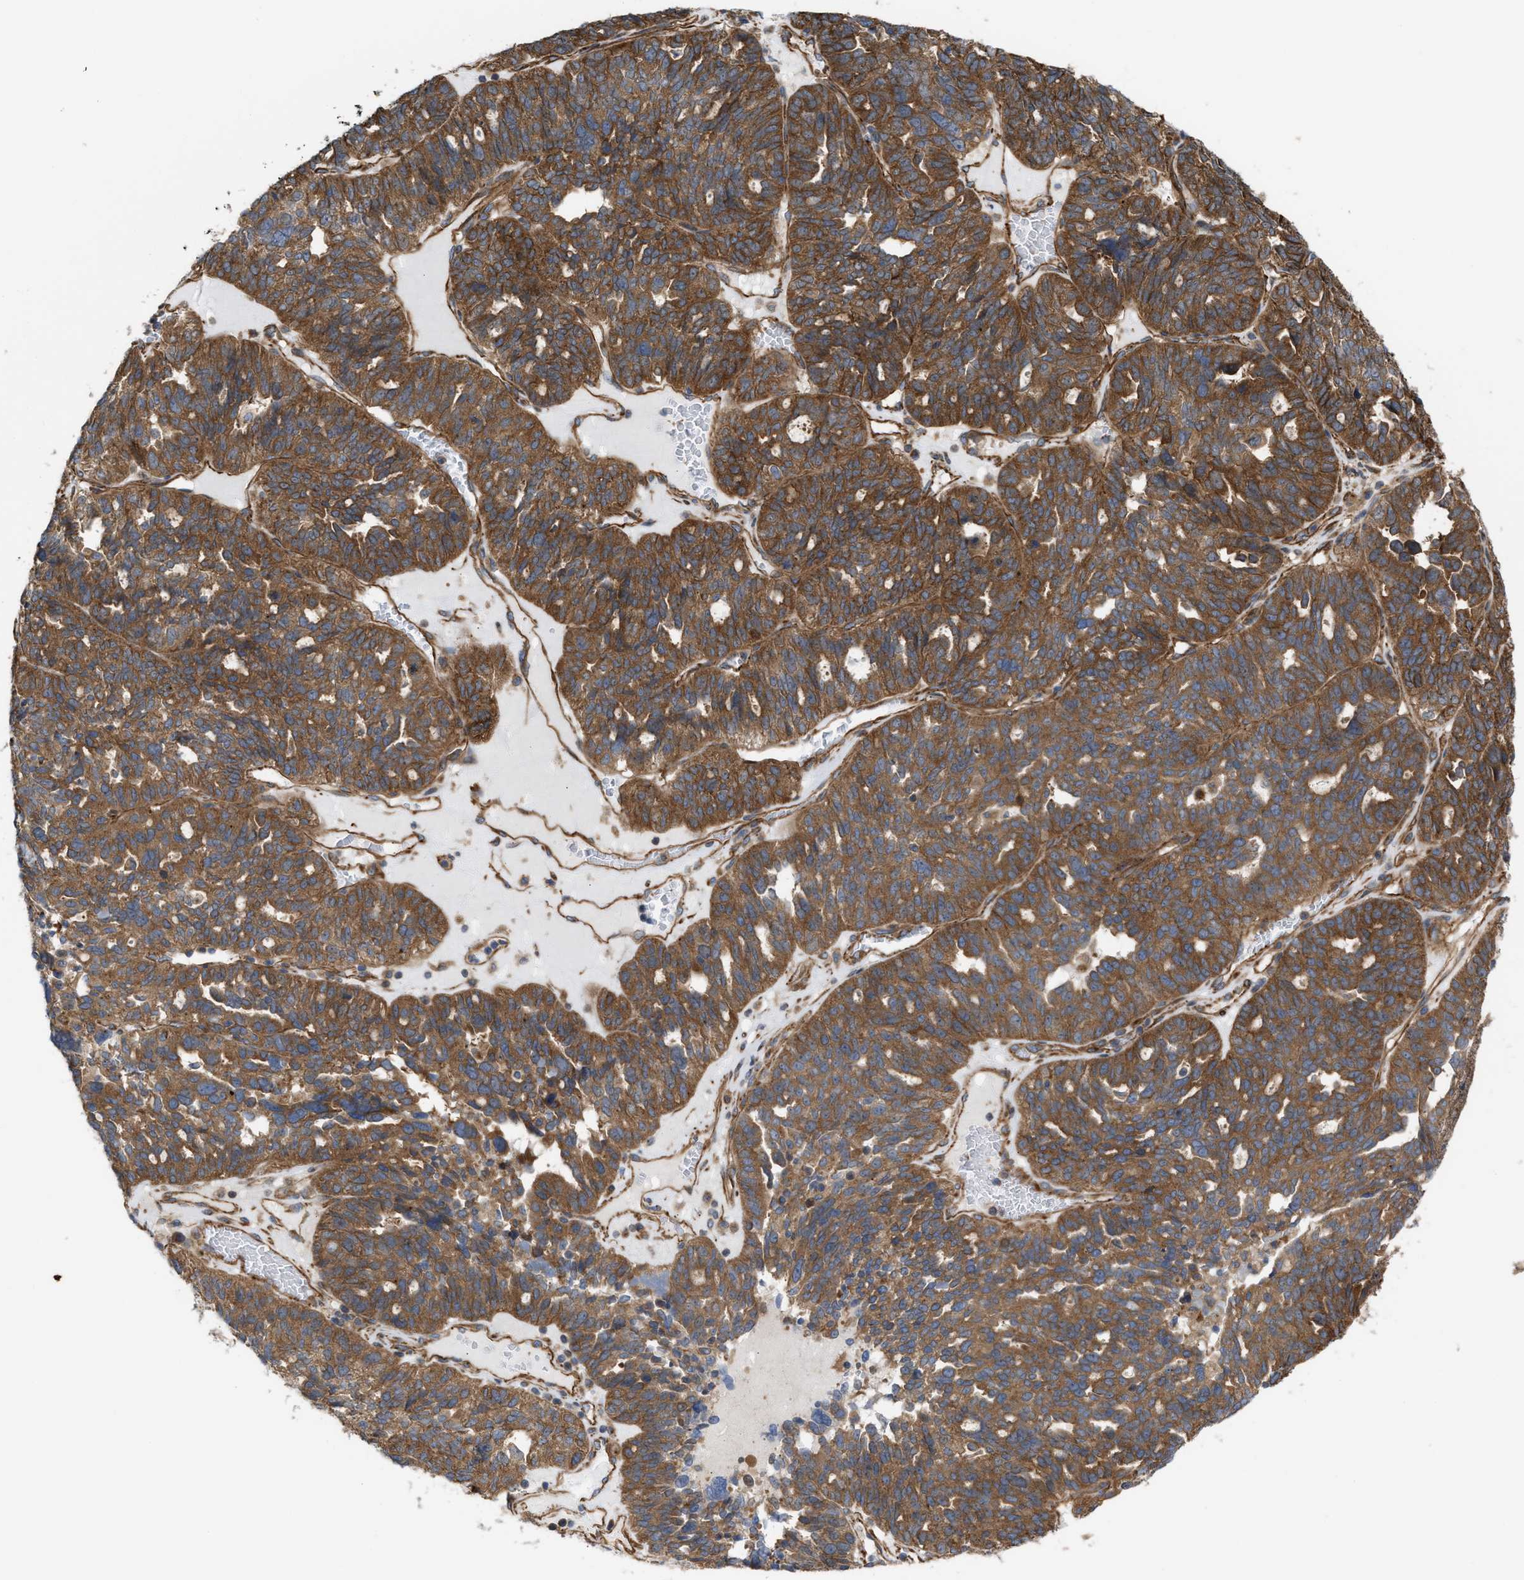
{"staining": {"intensity": "moderate", "quantity": ">75%", "location": "cytoplasmic/membranous"}, "tissue": "ovarian cancer", "cell_type": "Tumor cells", "image_type": "cancer", "snomed": [{"axis": "morphology", "description": "Cystadenocarcinoma, serous, NOS"}, {"axis": "topography", "description": "Ovary"}], "caption": "A brown stain labels moderate cytoplasmic/membranous expression of a protein in ovarian cancer tumor cells.", "gene": "EPS15L1", "patient": {"sex": "female", "age": 59}}